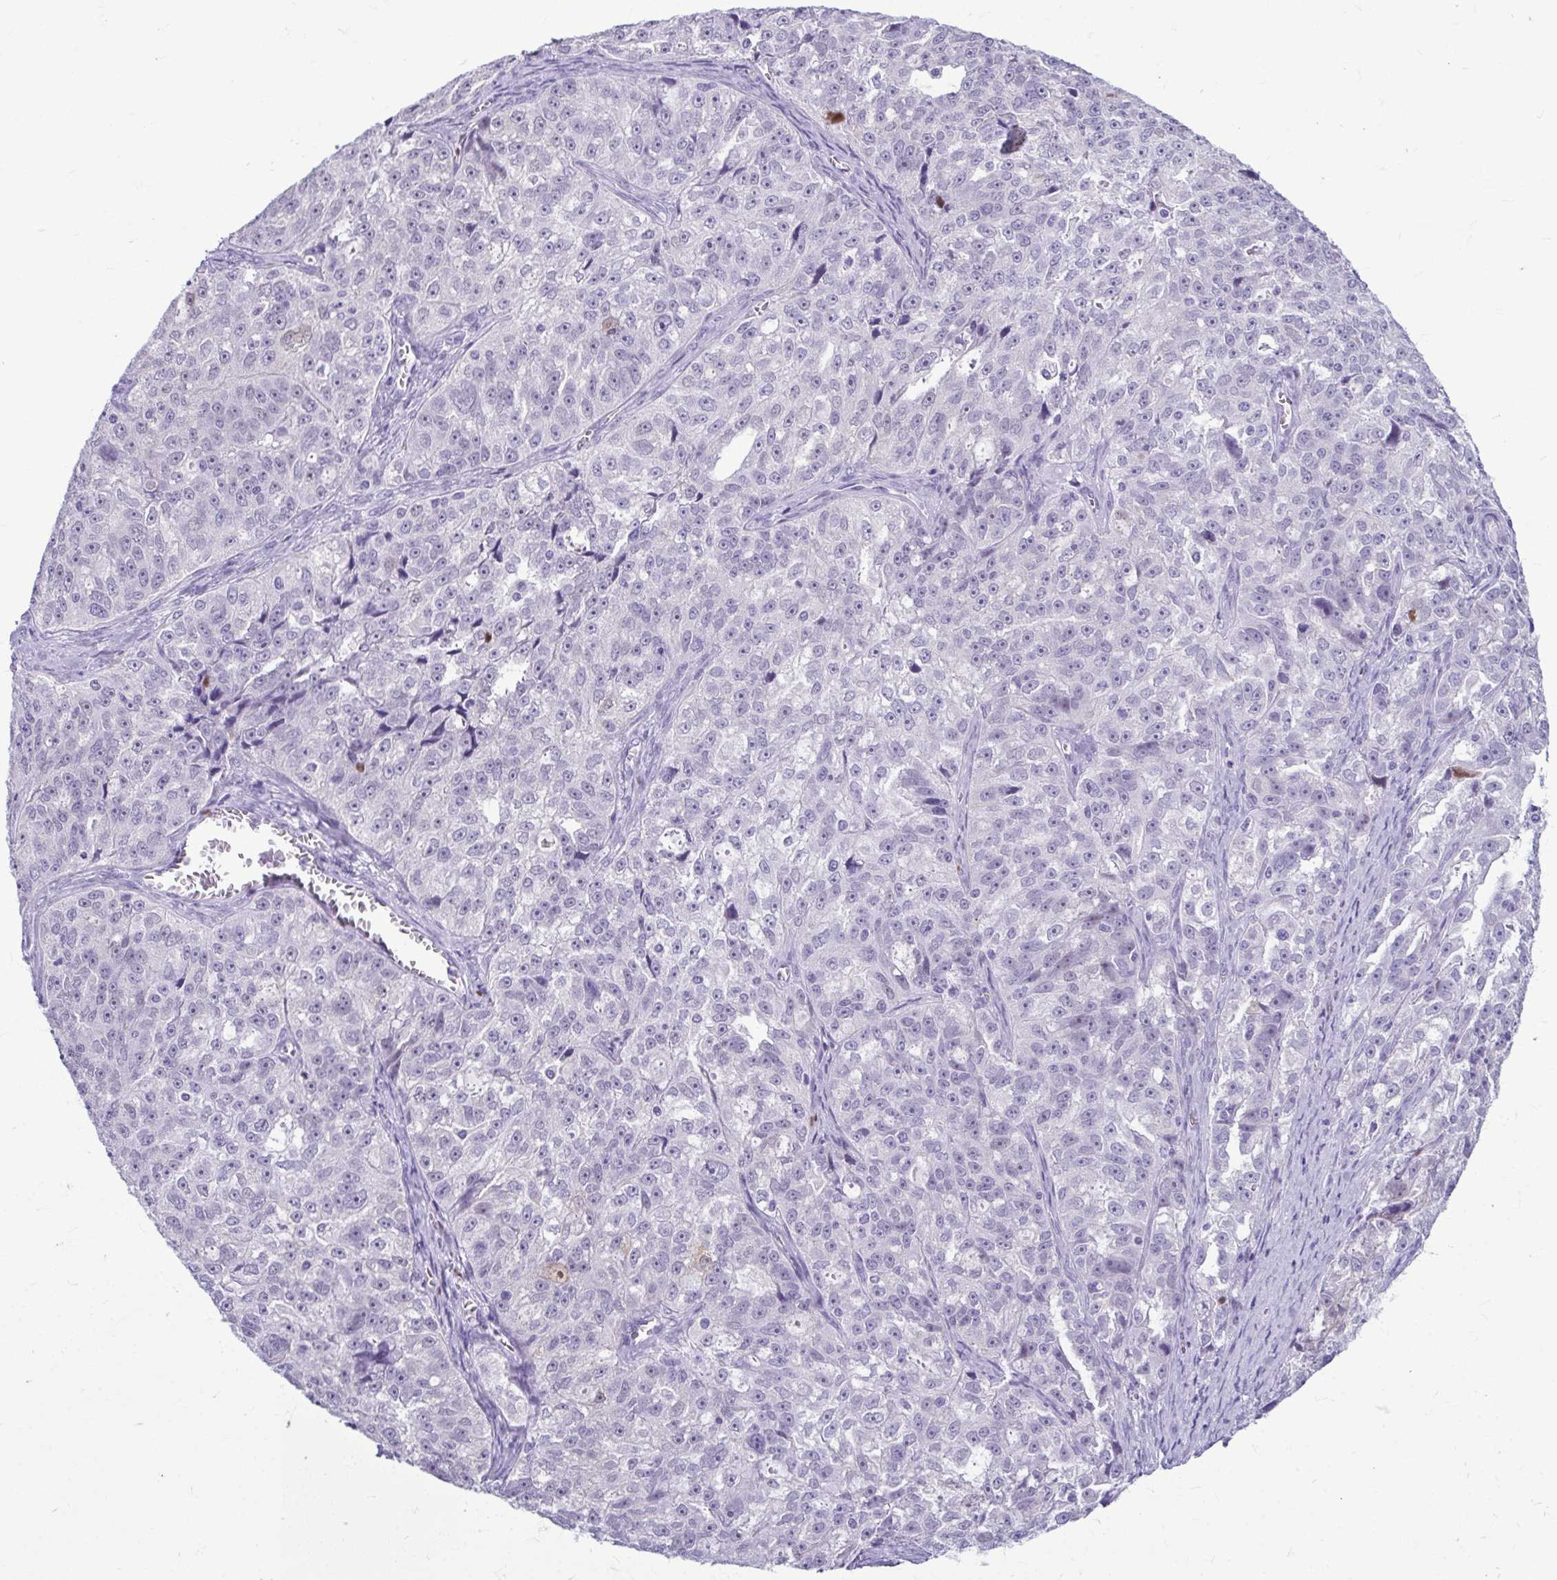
{"staining": {"intensity": "negative", "quantity": "none", "location": "none"}, "tissue": "ovarian cancer", "cell_type": "Tumor cells", "image_type": "cancer", "snomed": [{"axis": "morphology", "description": "Cystadenocarcinoma, serous, NOS"}, {"axis": "topography", "description": "Ovary"}], "caption": "An immunohistochemistry (IHC) photomicrograph of ovarian cancer is shown. There is no staining in tumor cells of ovarian cancer. (Stains: DAB (3,3'-diaminobenzidine) immunohistochemistry with hematoxylin counter stain, Microscopy: brightfield microscopy at high magnification).", "gene": "SERPINI1", "patient": {"sex": "female", "age": 51}}